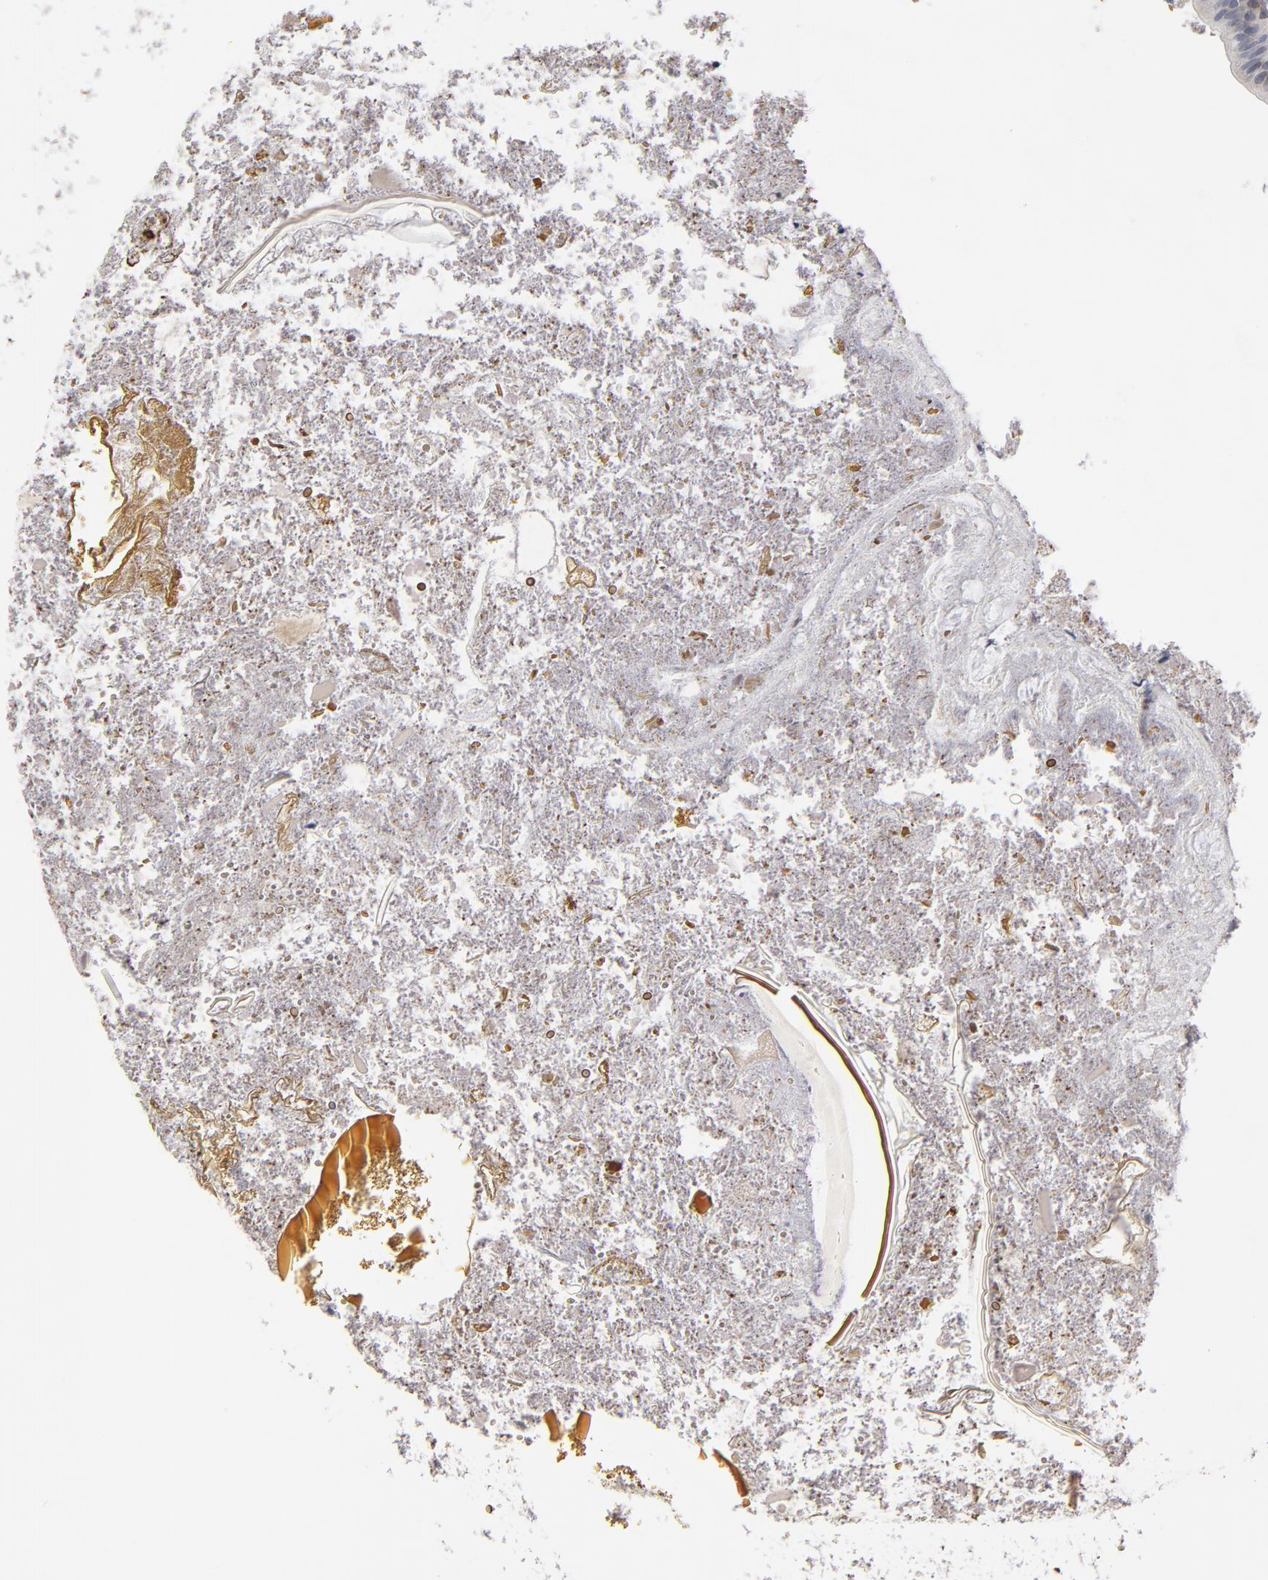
{"staining": {"intensity": "negative", "quantity": "none", "location": "none"}, "tissue": "appendix", "cell_type": "Glandular cells", "image_type": "normal", "snomed": [{"axis": "morphology", "description": "Normal tissue, NOS"}, {"axis": "topography", "description": "Appendix"}], "caption": "Glandular cells are negative for brown protein staining in unremarkable appendix. The staining is performed using DAB brown chromogen with nuclei counter-stained in using hematoxylin.", "gene": "ASMTL", "patient": {"sex": "female", "age": 10}}